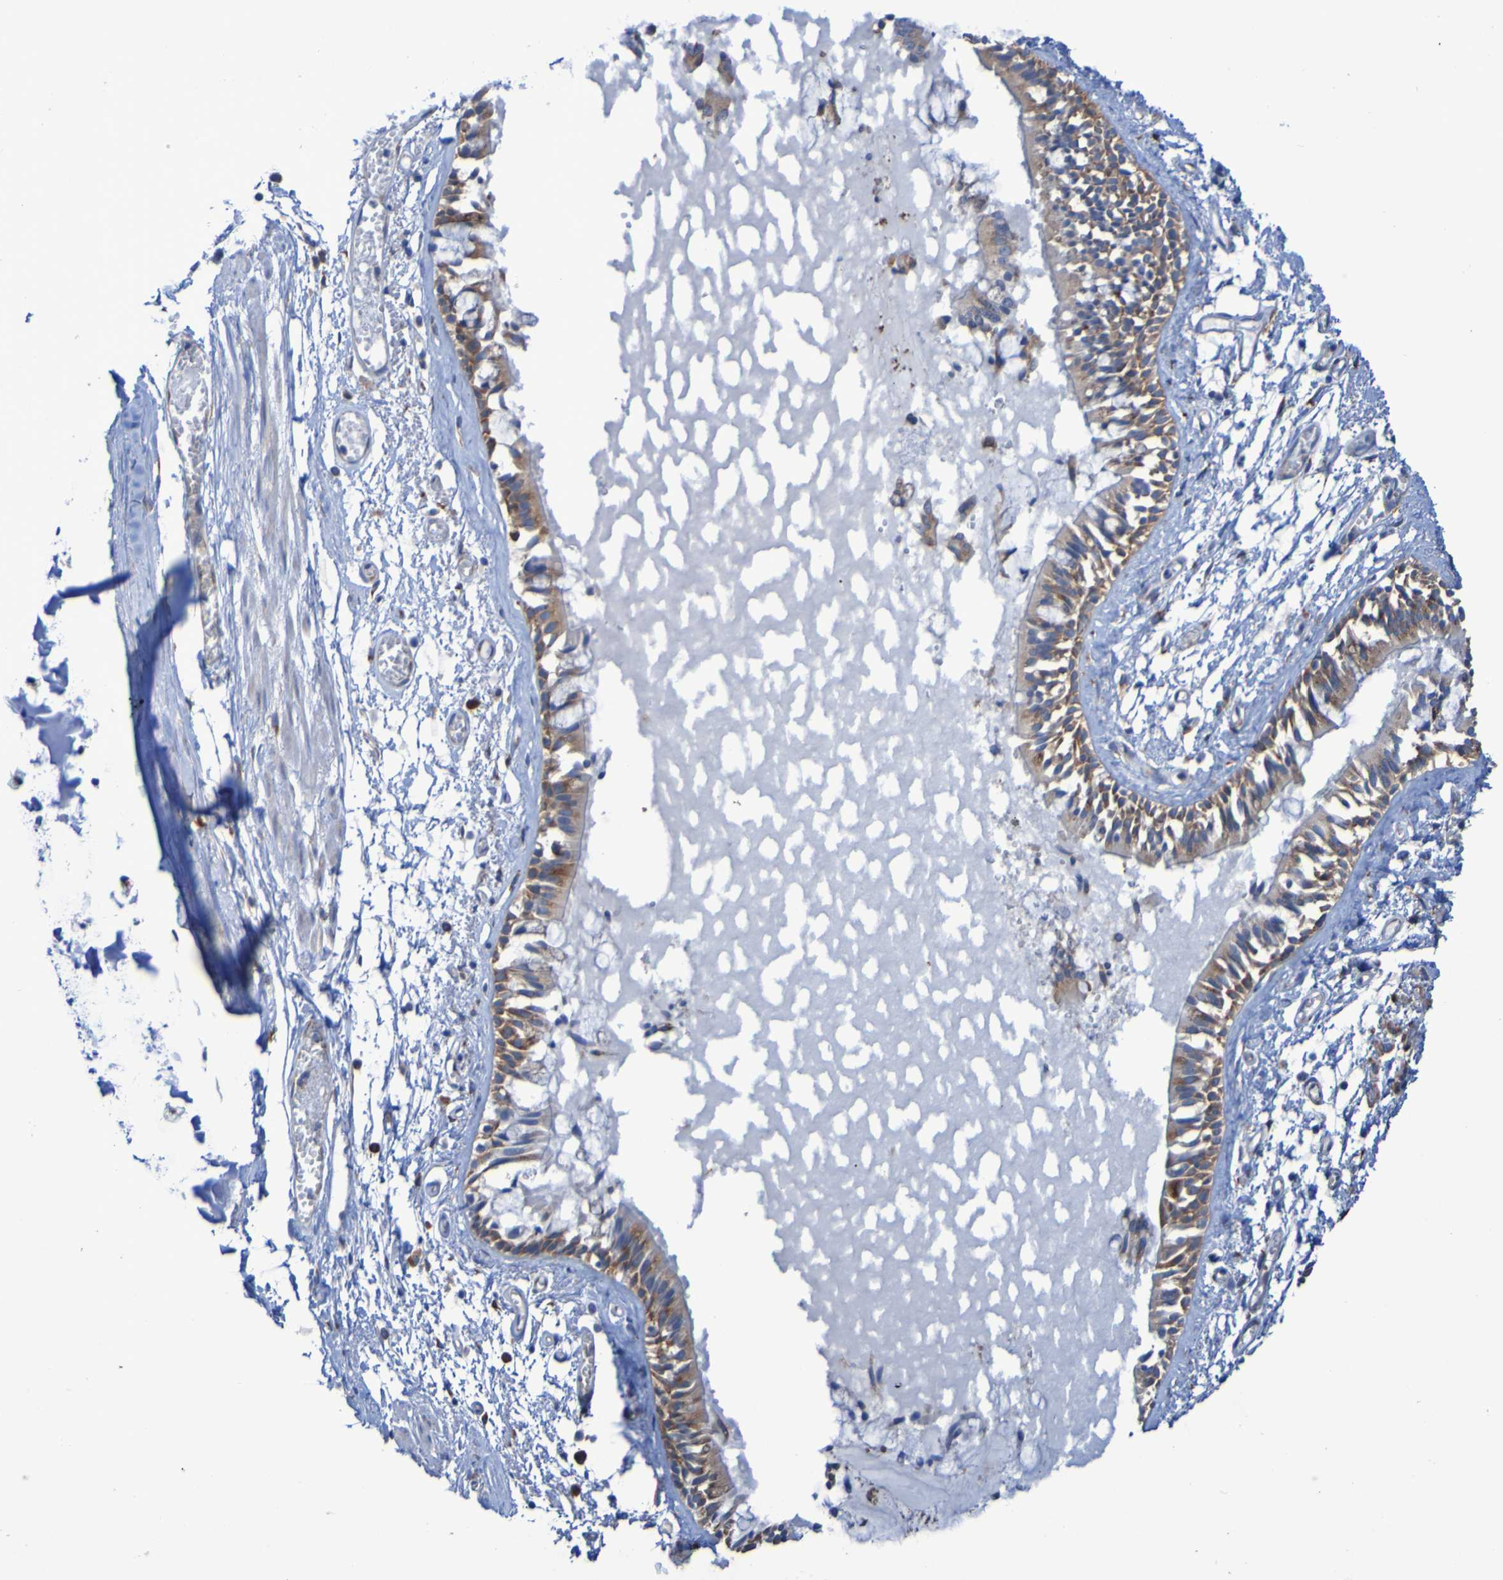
{"staining": {"intensity": "weak", "quantity": ">75%", "location": "cytoplasmic/membranous"}, "tissue": "bronchus", "cell_type": "Respiratory epithelial cells", "image_type": "normal", "snomed": [{"axis": "morphology", "description": "Normal tissue, NOS"}, {"axis": "morphology", "description": "Inflammation, NOS"}, {"axis": "topography", "description": "Cartilage tissue"}, {"axis": "topography", "description": "Lung"}], "caption": "Weak cytoplasmic/membranous positivity for a protein is appreciated in approximately >75% of respiratory epithelial cells of unremarkable bronchus using IHC.", "gene": "FKBP3", "patient": {"sex": "male", "age": 71}}